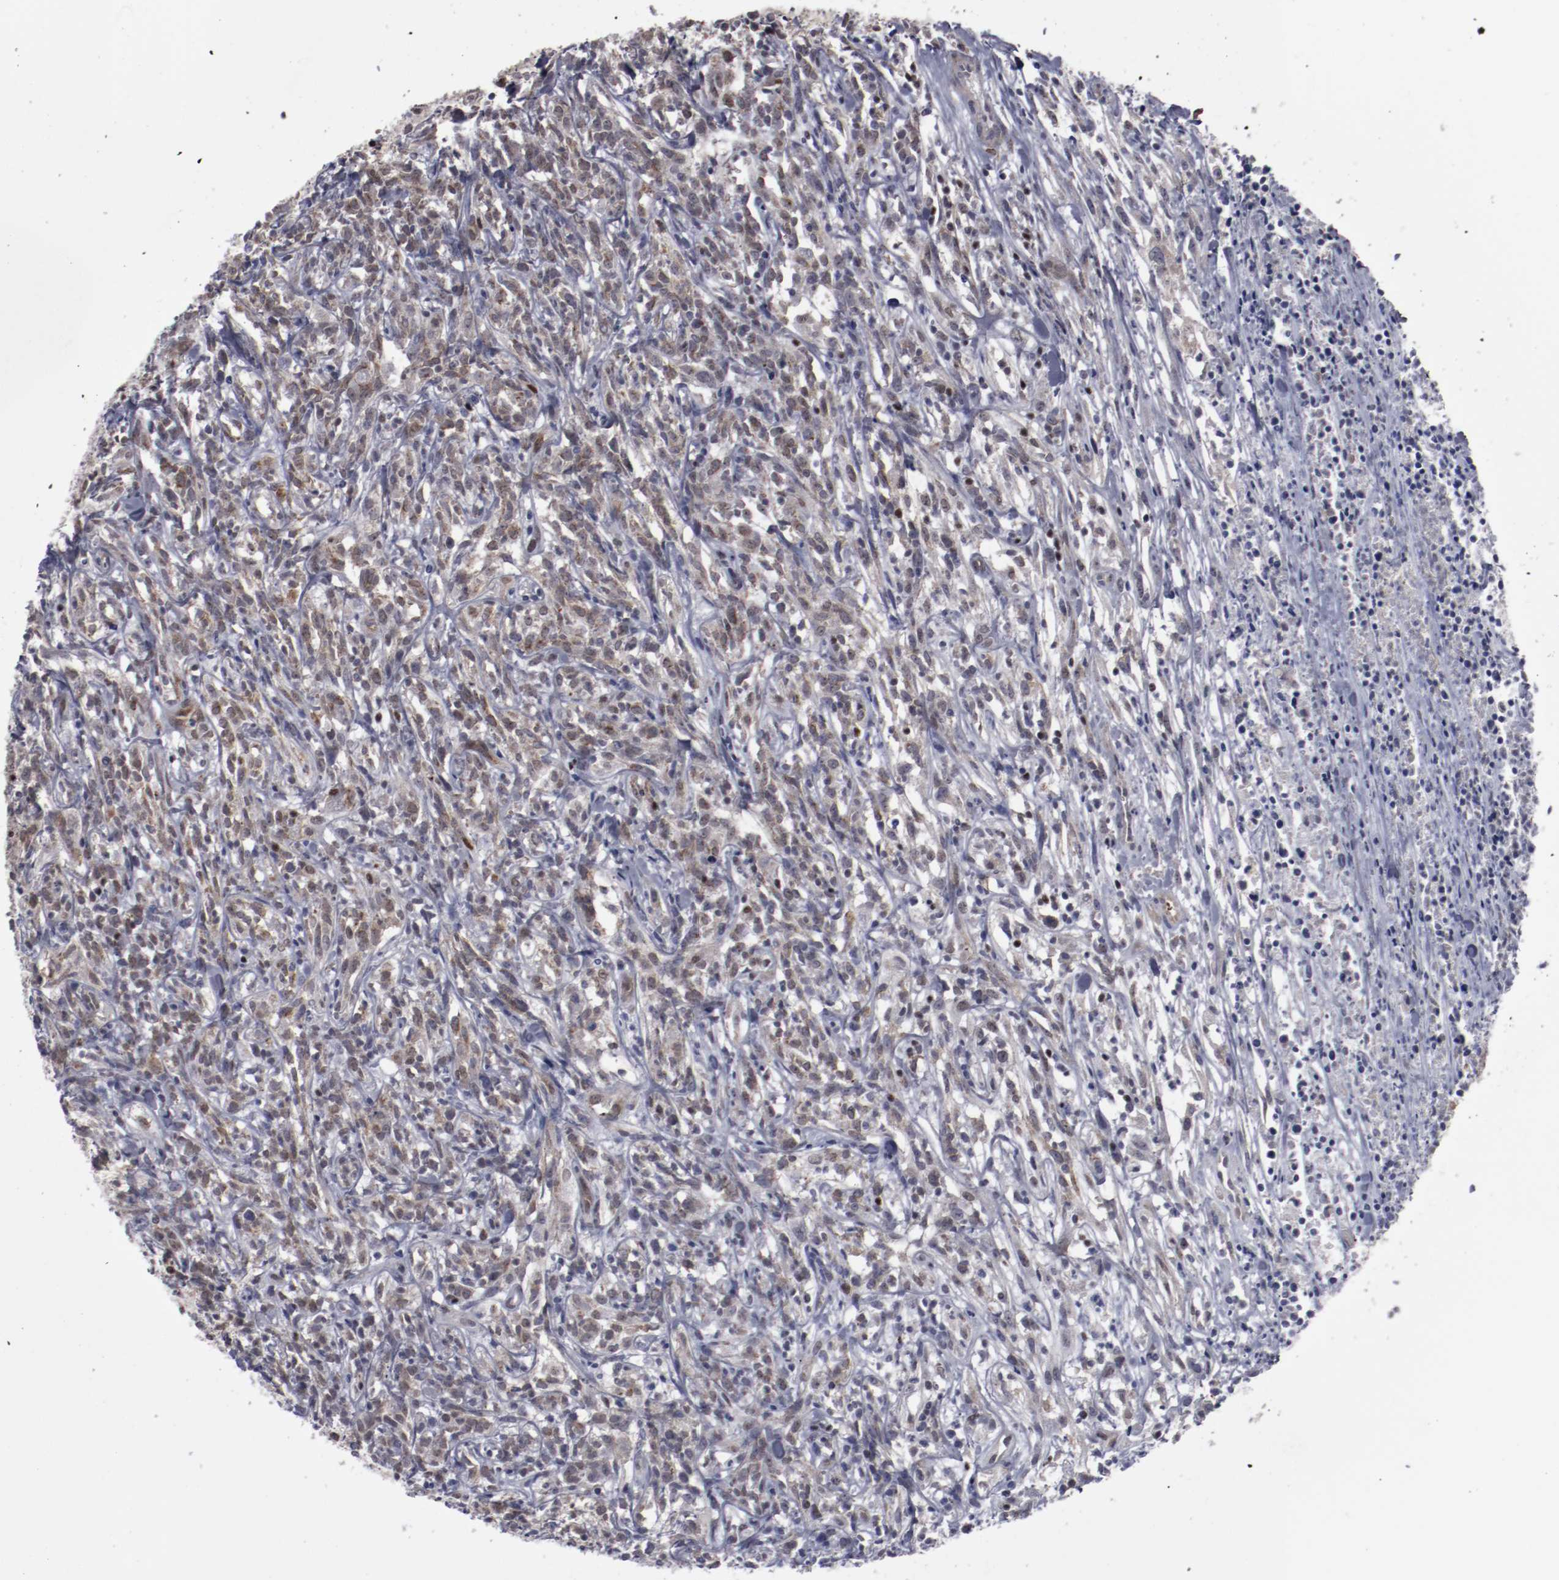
{"staining": {"intensity": "weak", "quantity": "25%-75%", "location": "cytoplasmic/membranous"}, "tissue": "lymphoma", "cell_type": "Tumor cells", "image_type": "cancer", "snomed": [{"axis": "morphology", "description": "Malignant lymphoma, non-Hodgkin's type, High grade"}, {"axis": "topography", "description": "Lymph node"}], "caption": "High-grade malignant lymphoma, non-Hodgkin's type stained for a protein (brown) shows weak cytoplasmic/membranous positive staining in approximately 25%-75% of tumor cells.", "gene": "LEF1", "patient": {"sex": "female", "age": 73}}